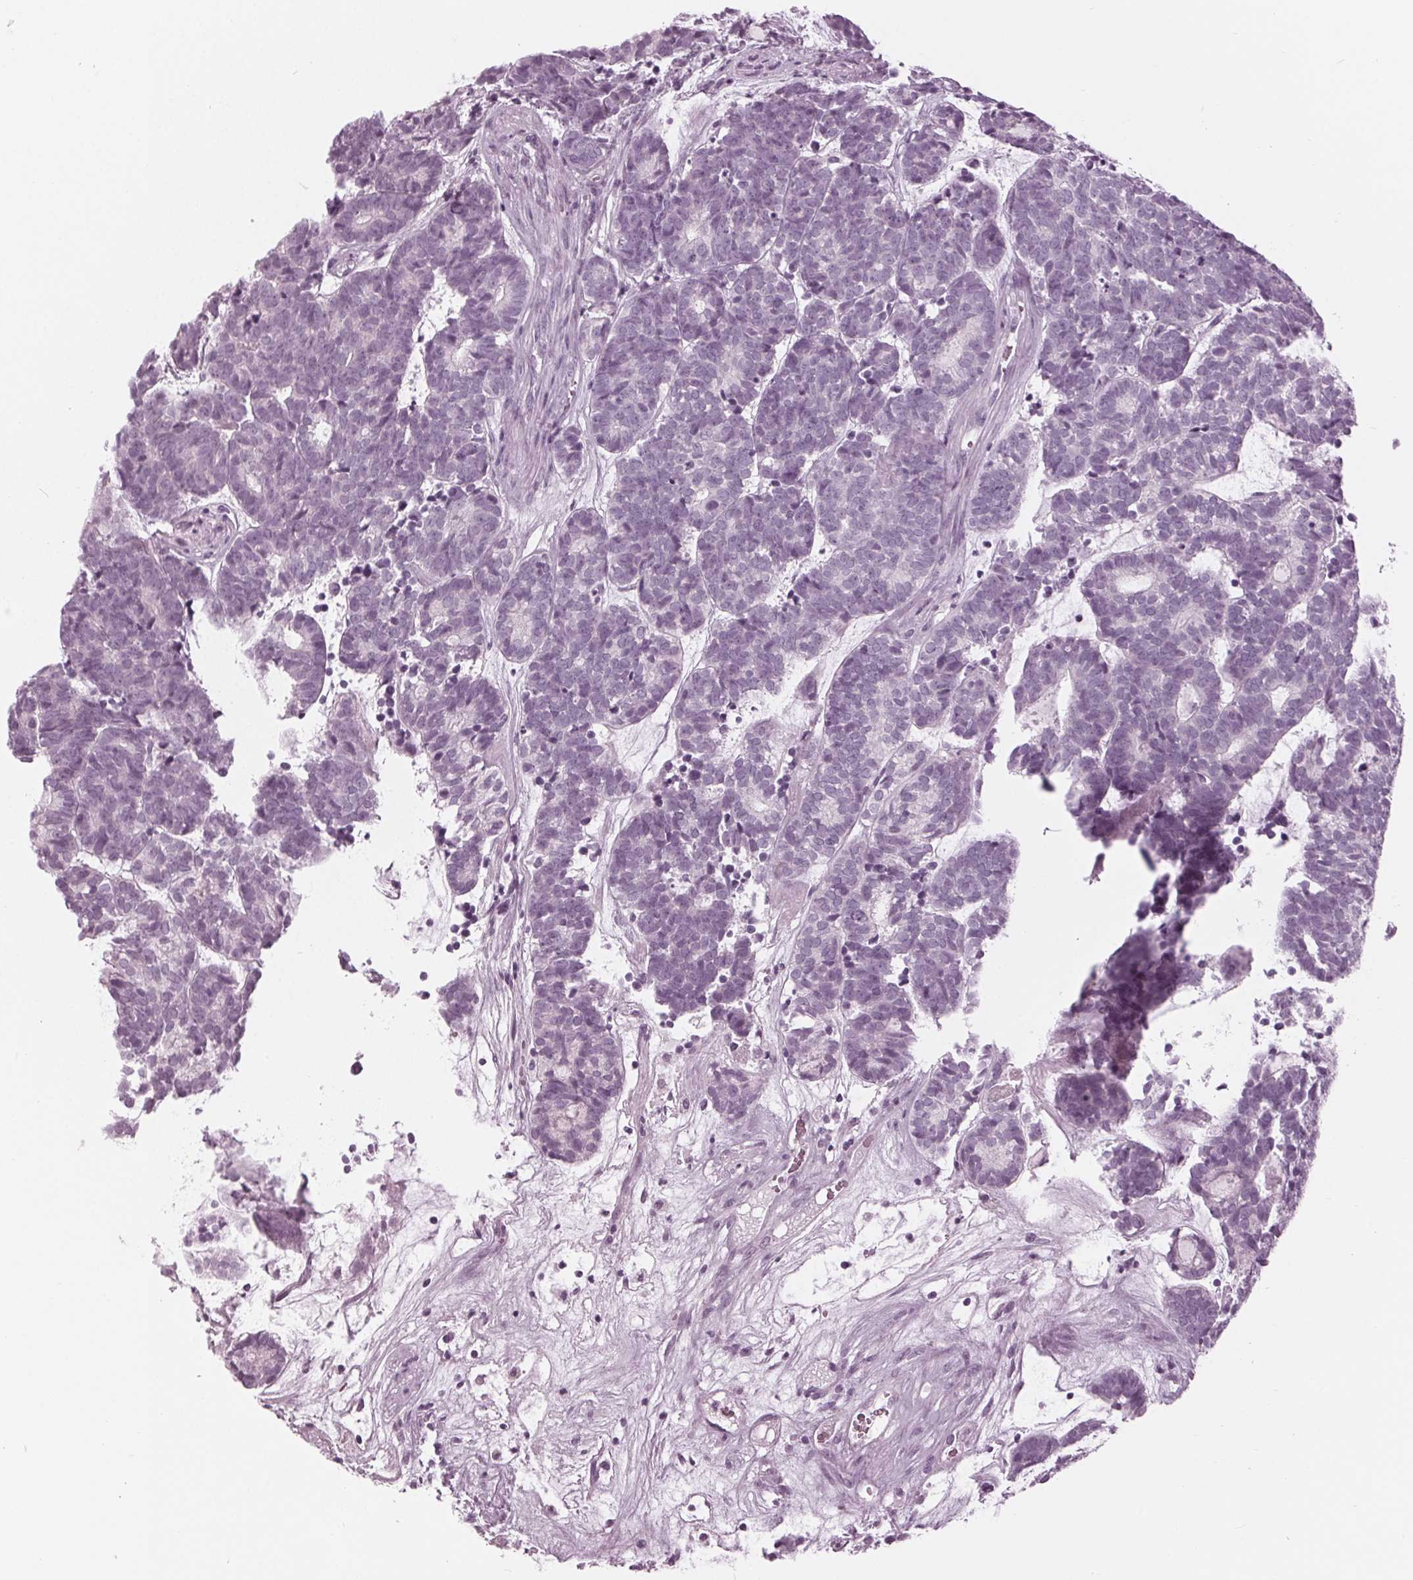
{"staining": {"intensity": "negative", "quantity": "none", "location": "none"}, "tissue": "head and neck cancer", "cell_type": "Tumor cells", "image_type": "cancer", "snomed": [{"axis": "morphology", "description": "Adenocarcinoma, NOS"}, {"axis": "topography", "description": "Head-Neck"}], "caption": "Human head and neck cancer stained for a protein using immunohistochemistry (IHC) reveals no positivity in tumor cells.", "gene": "KRT28", "patient": {"sex": "female", "age": 81}}